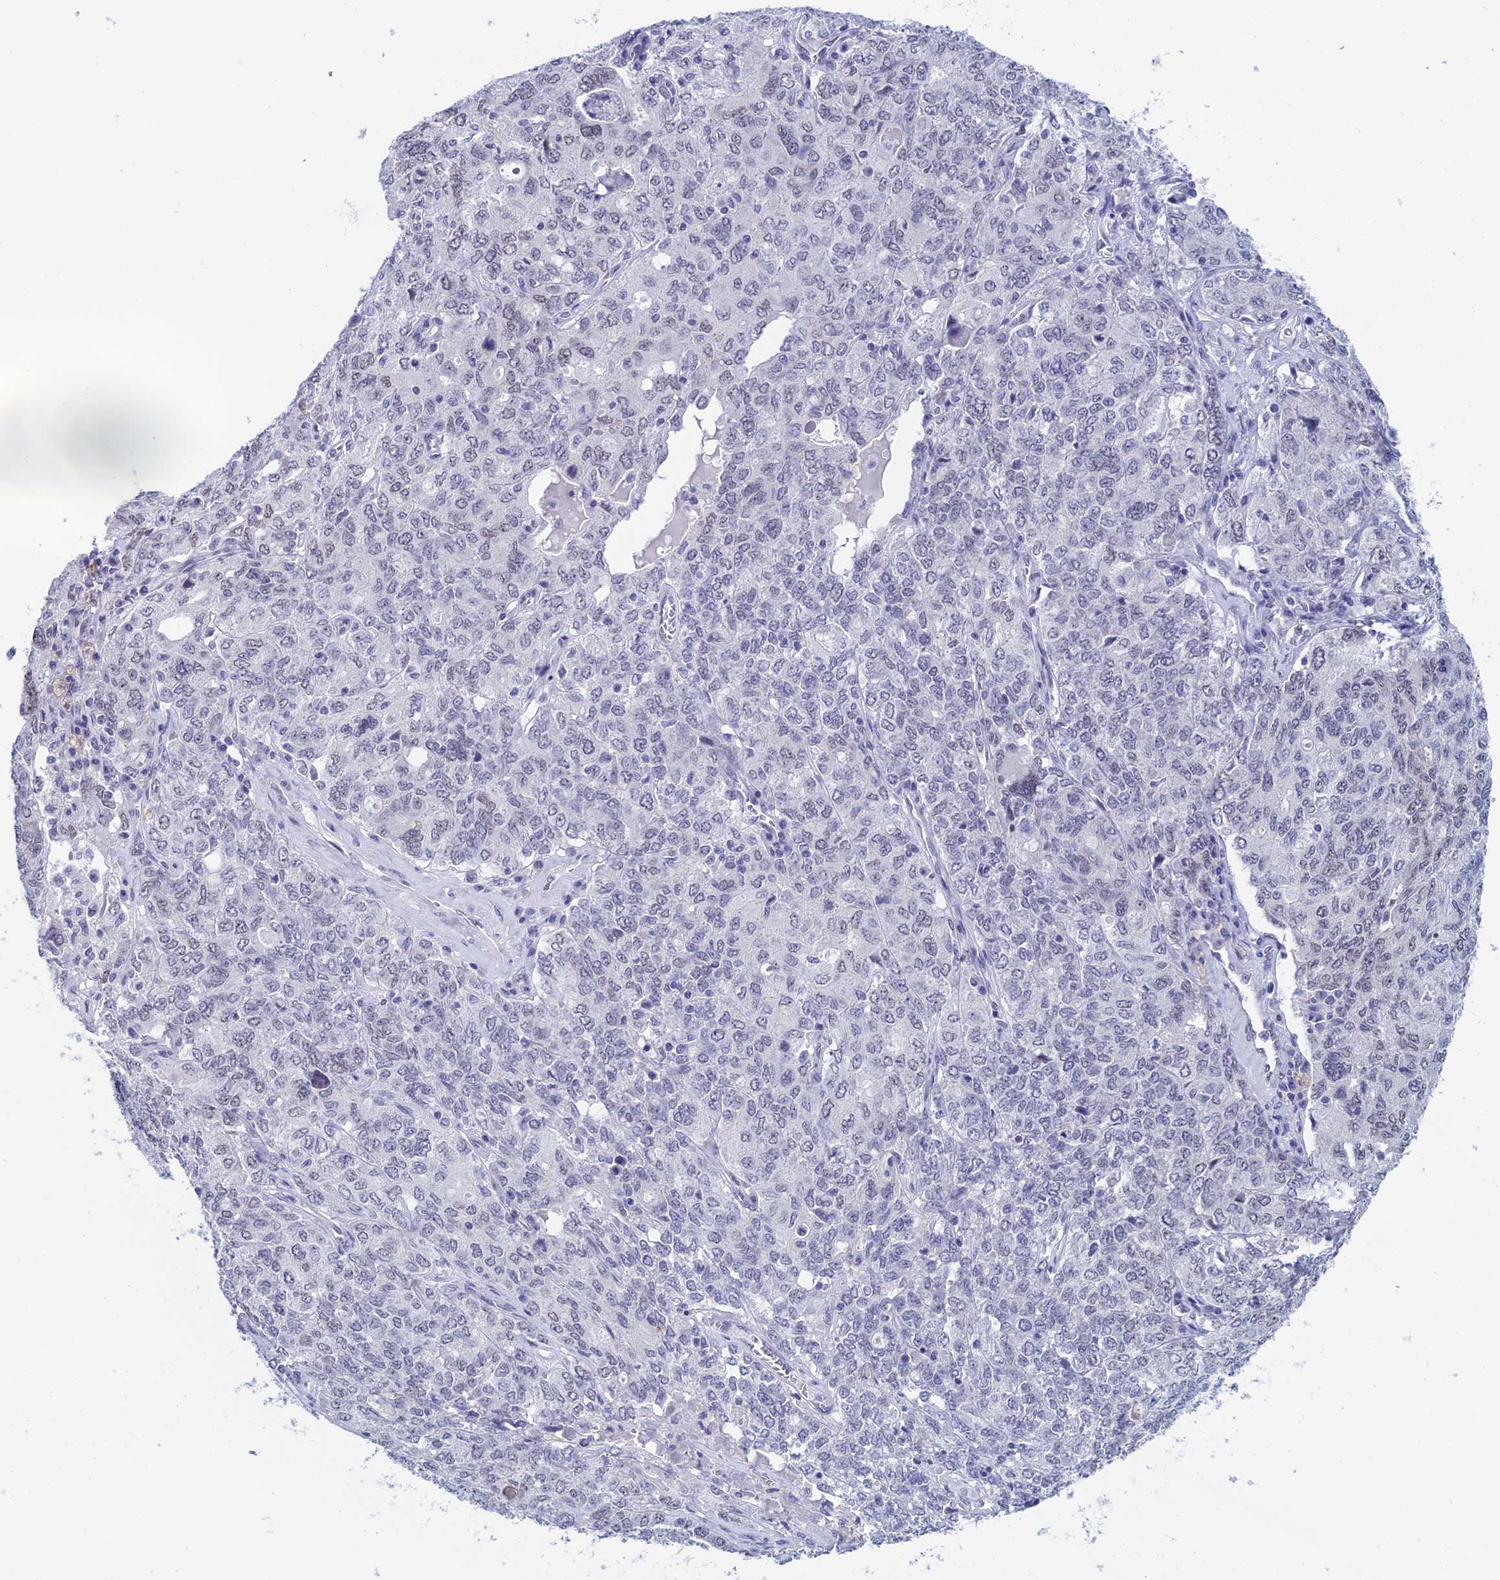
{"staining": {"intensity": "negative", "quantity": "none", "location": "none"}, "tissue": "ovarian cancer", "cell_type": "Tumor cells", "image_type": "cancer", "snomed": [{"axis": "morphology", "description": "Carcinoma, endometroid"}, {"axis": "topography", "description": "Ovary"}], "caption": "High magnification brightfield microscopy of endometroid carcinoma (ovarian) stained with DAB (3,3'-diaminobenzidine) (brown) and counterstained with hematoxylin (blue): tumor cells show no significant expression.", "gene": "NABP2", "patient": {"sex": "female", "age": 62}}